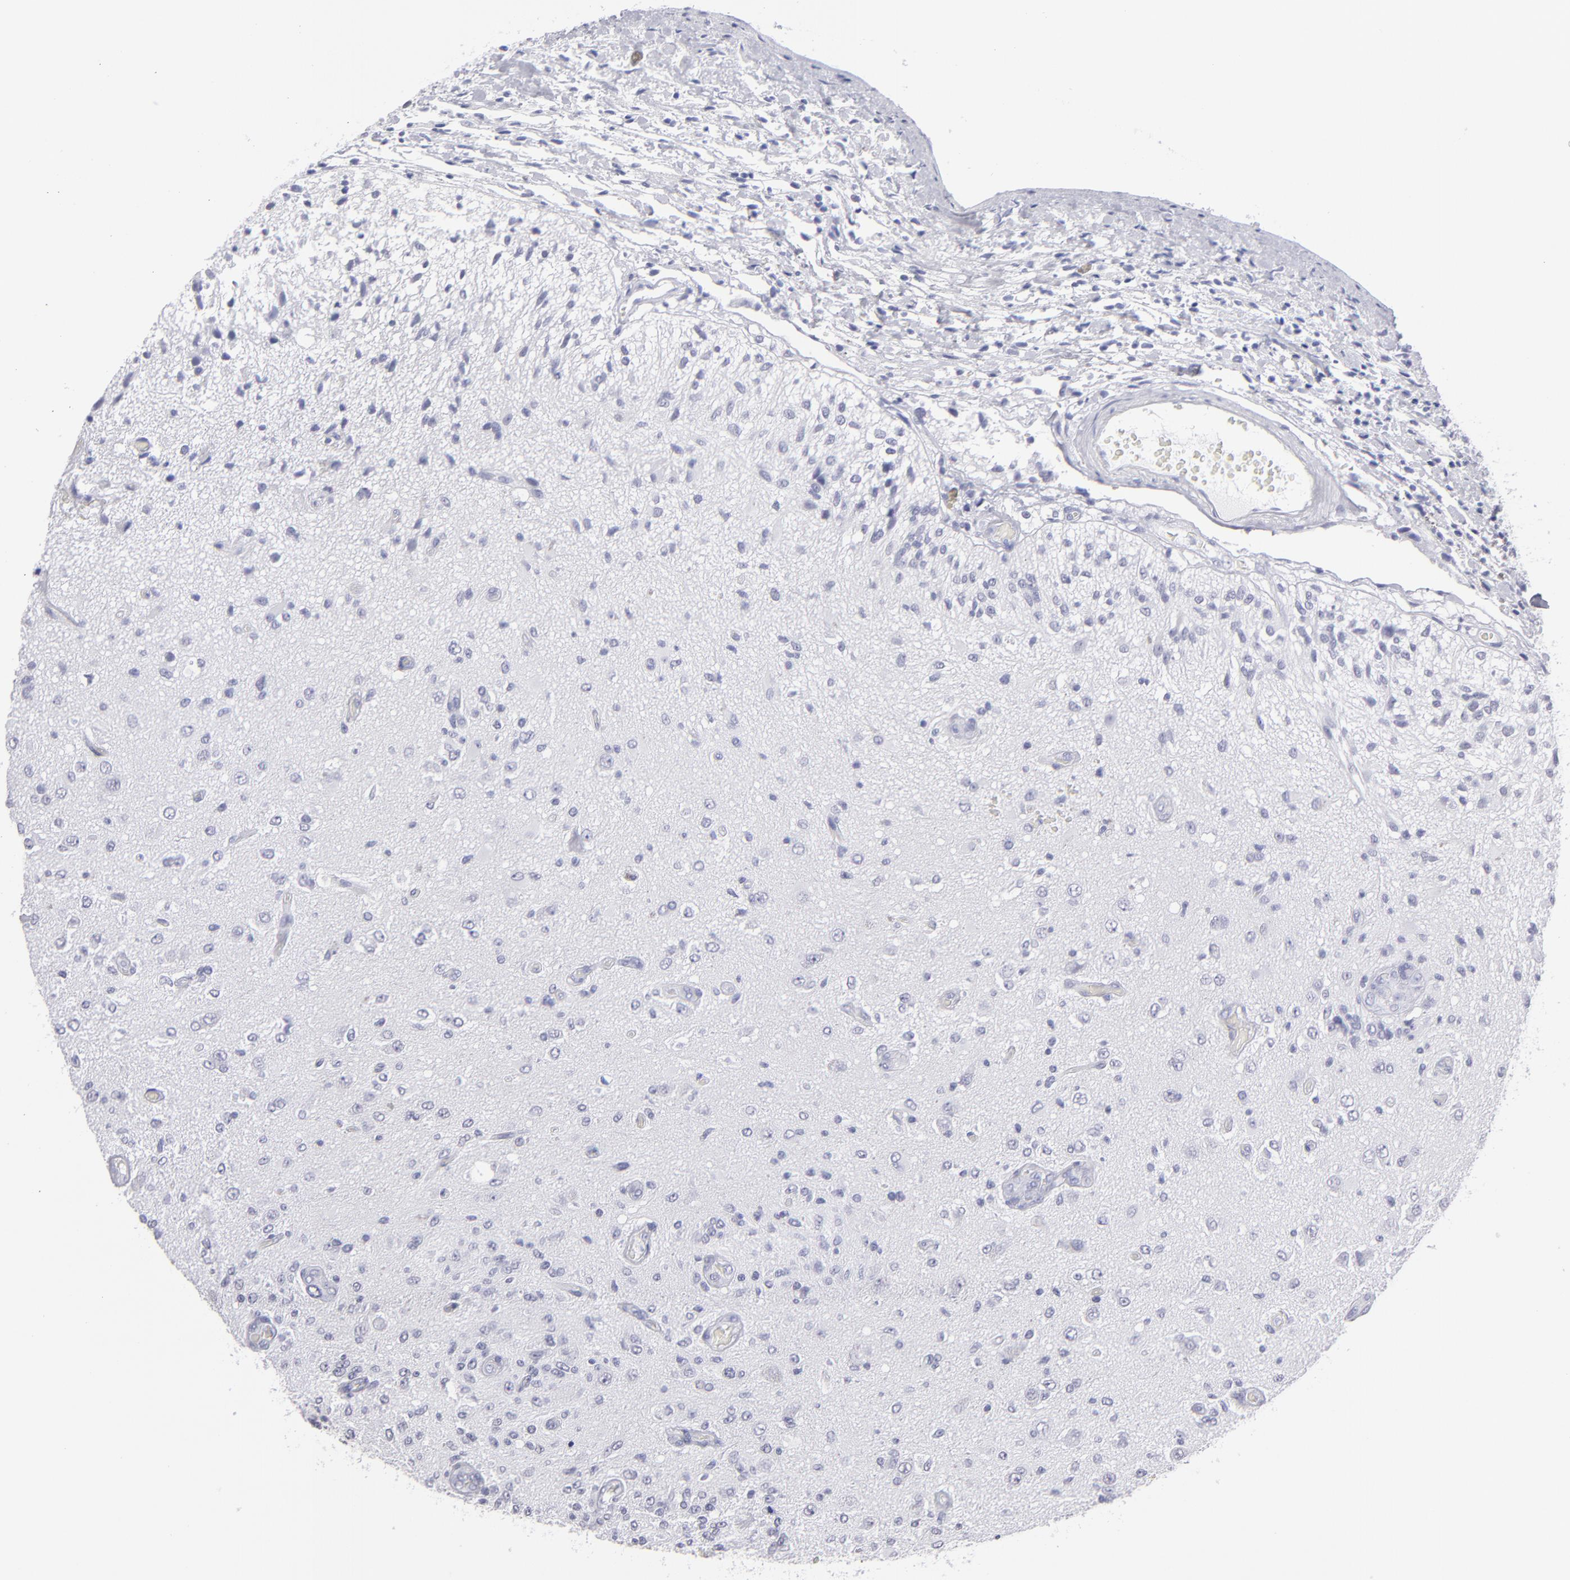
{"staining": {"intensity": "negative", "quantity": "none", "location": "none"}, "tissue": "glioma", "cell_type": "Tumor cells", "image_type": "cancer", "snomed": [{"axis": "morphology", "description": "Normal tissue, NOS"}, {"axis": "morphology", "description": "Glioma, malignant, High grade"}, {"axis": "topography", "description": "Cerebral cortex"}], "caption": "The histopathology image shows no significant positivity in tumor cells of glioma.", "gene": "ALDOB", "patient": {"sex": "male", "age": 77}}